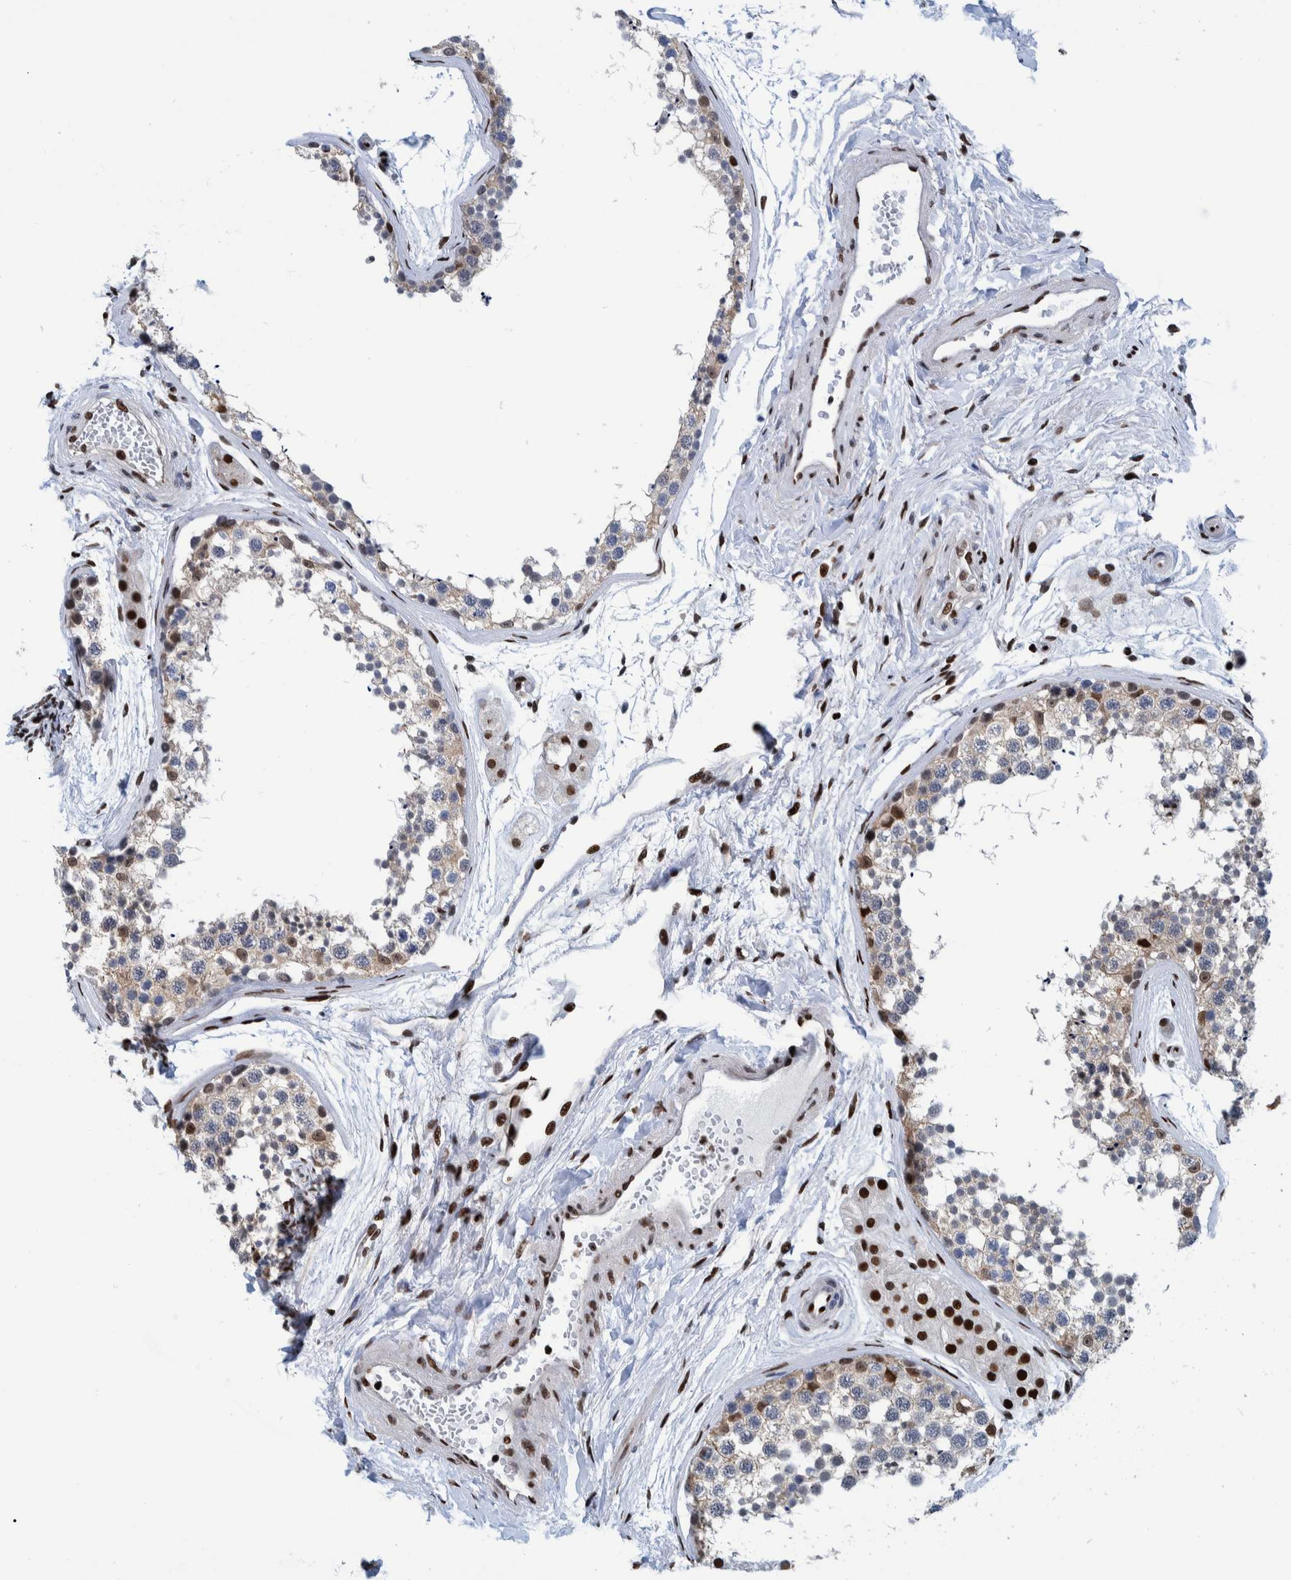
{"staining": {"intensity": "strong", "quantity": "<25%", "location": "nuclear"}, "tissue": "testis", "cell_type": "Cells in seminiferous ducts", "image_type": "normal", "snomed": [{"axis": "morphology", "description": "Normal tissue, NOS"}, {"axis": "topography", "description": "Testis"}], "caption": "Protein staining demonstrates strong nuclear positivity in about <25% of cells in seminiferous ducts in benign testis. The protein of interest is shown in brown color, while the nuclei are stained blue.", "gene": "HEATR9", "patient": {"sex": "male", "age": 56}}